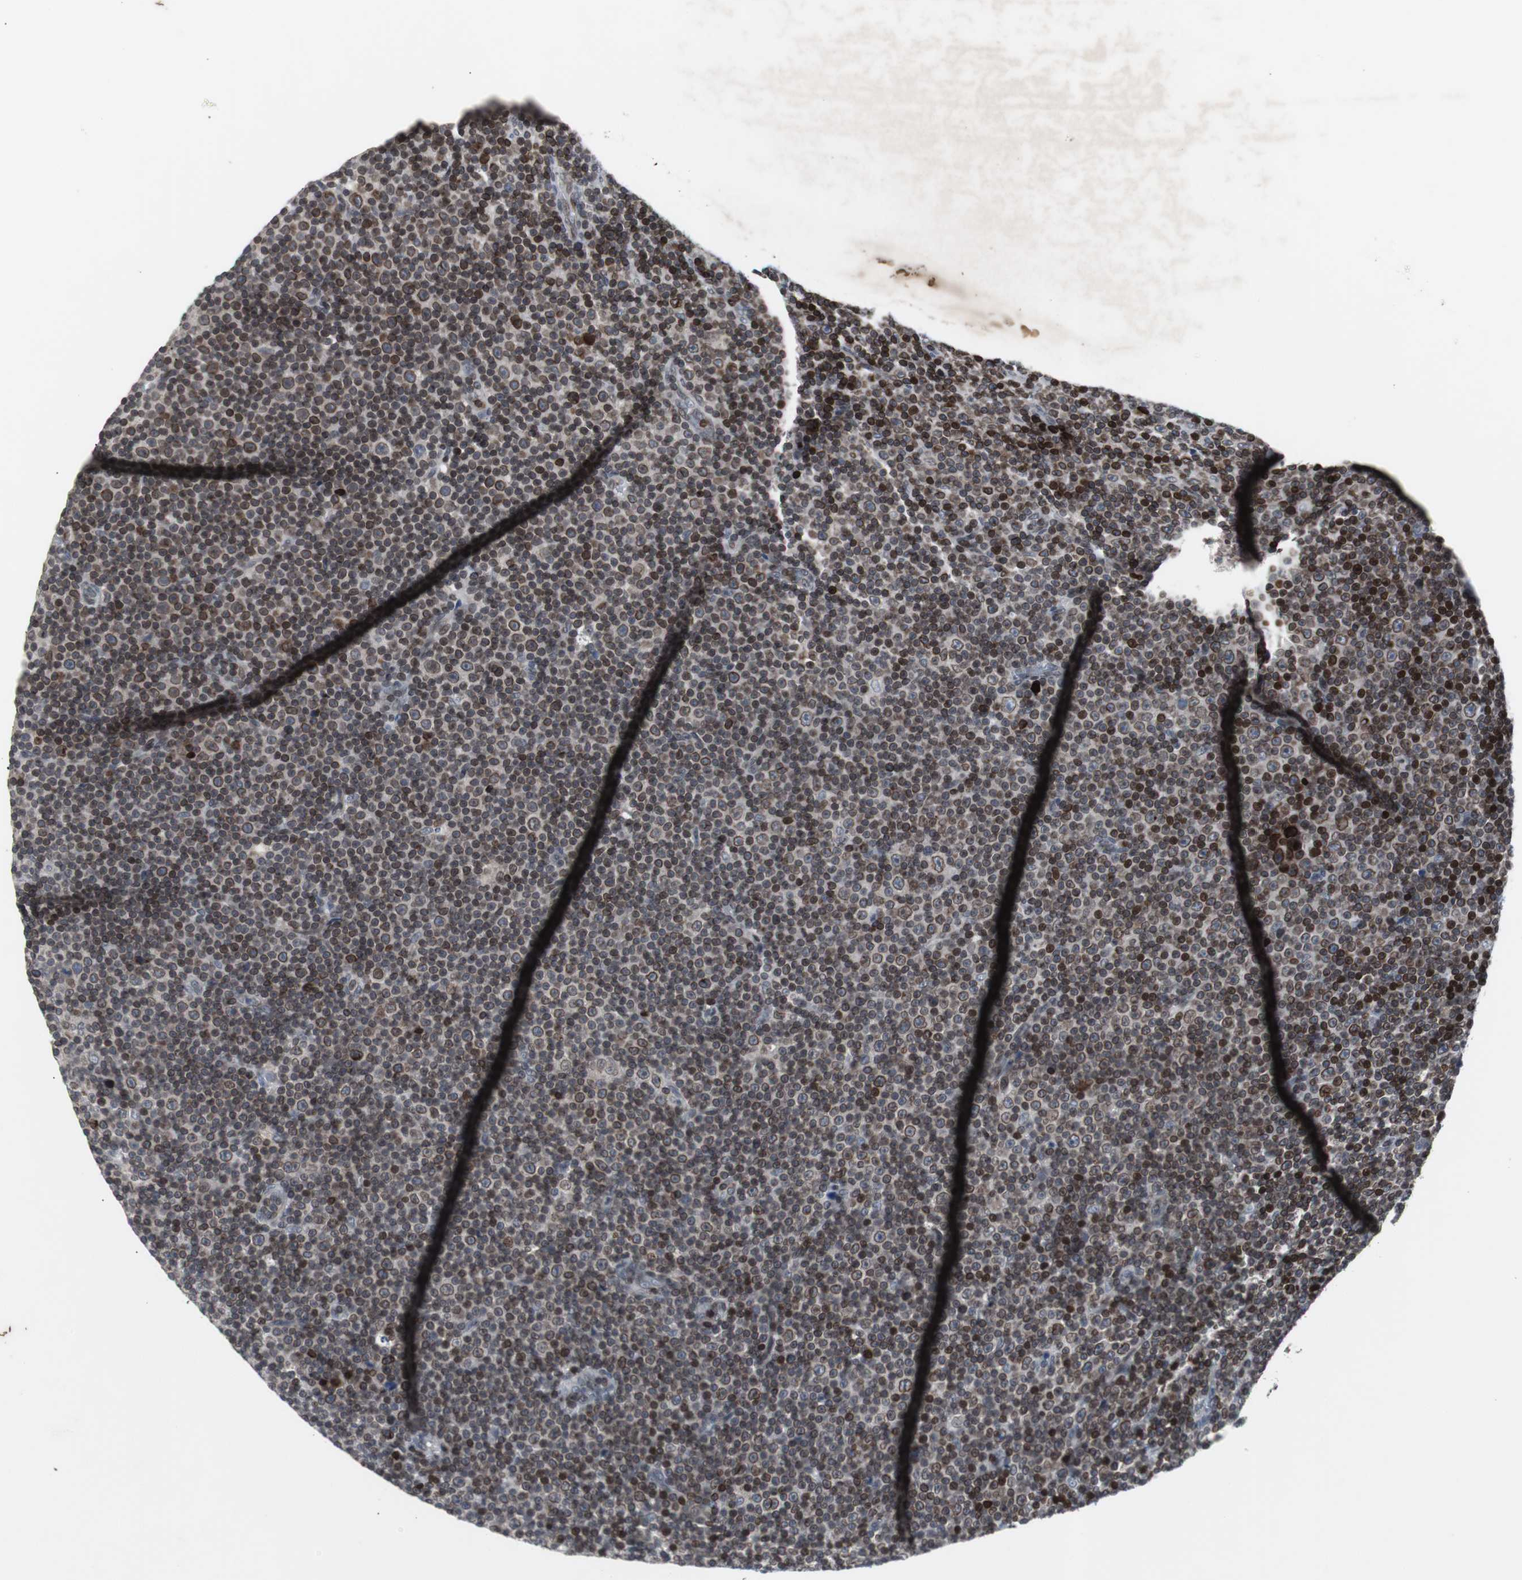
{"staining": {"intensity": "strong", "quantity": ">75%", "location": "cytoplasmic/membranous,nuclear"}, "tissue": "lymphoma", "cell_type": "Tumor cells", "image_type": "cancer", "snomed": [{"axis": "morphology", "description": "Malignant lymphoma, non-Hodgkin's type, Low grade"}, {"axis": "topography", "description": "Lymph node"}], "caption": "About >75% of tumor cells in low-grade malignant lymphoma, non-Hodgkin's type exhibit strong cytoplasmic/membranous and nuclear protein expression as visualized by brown immunohistochemical staining.", "gene": "ZNF396", "patient": {"sex": "female", "age": 67}}